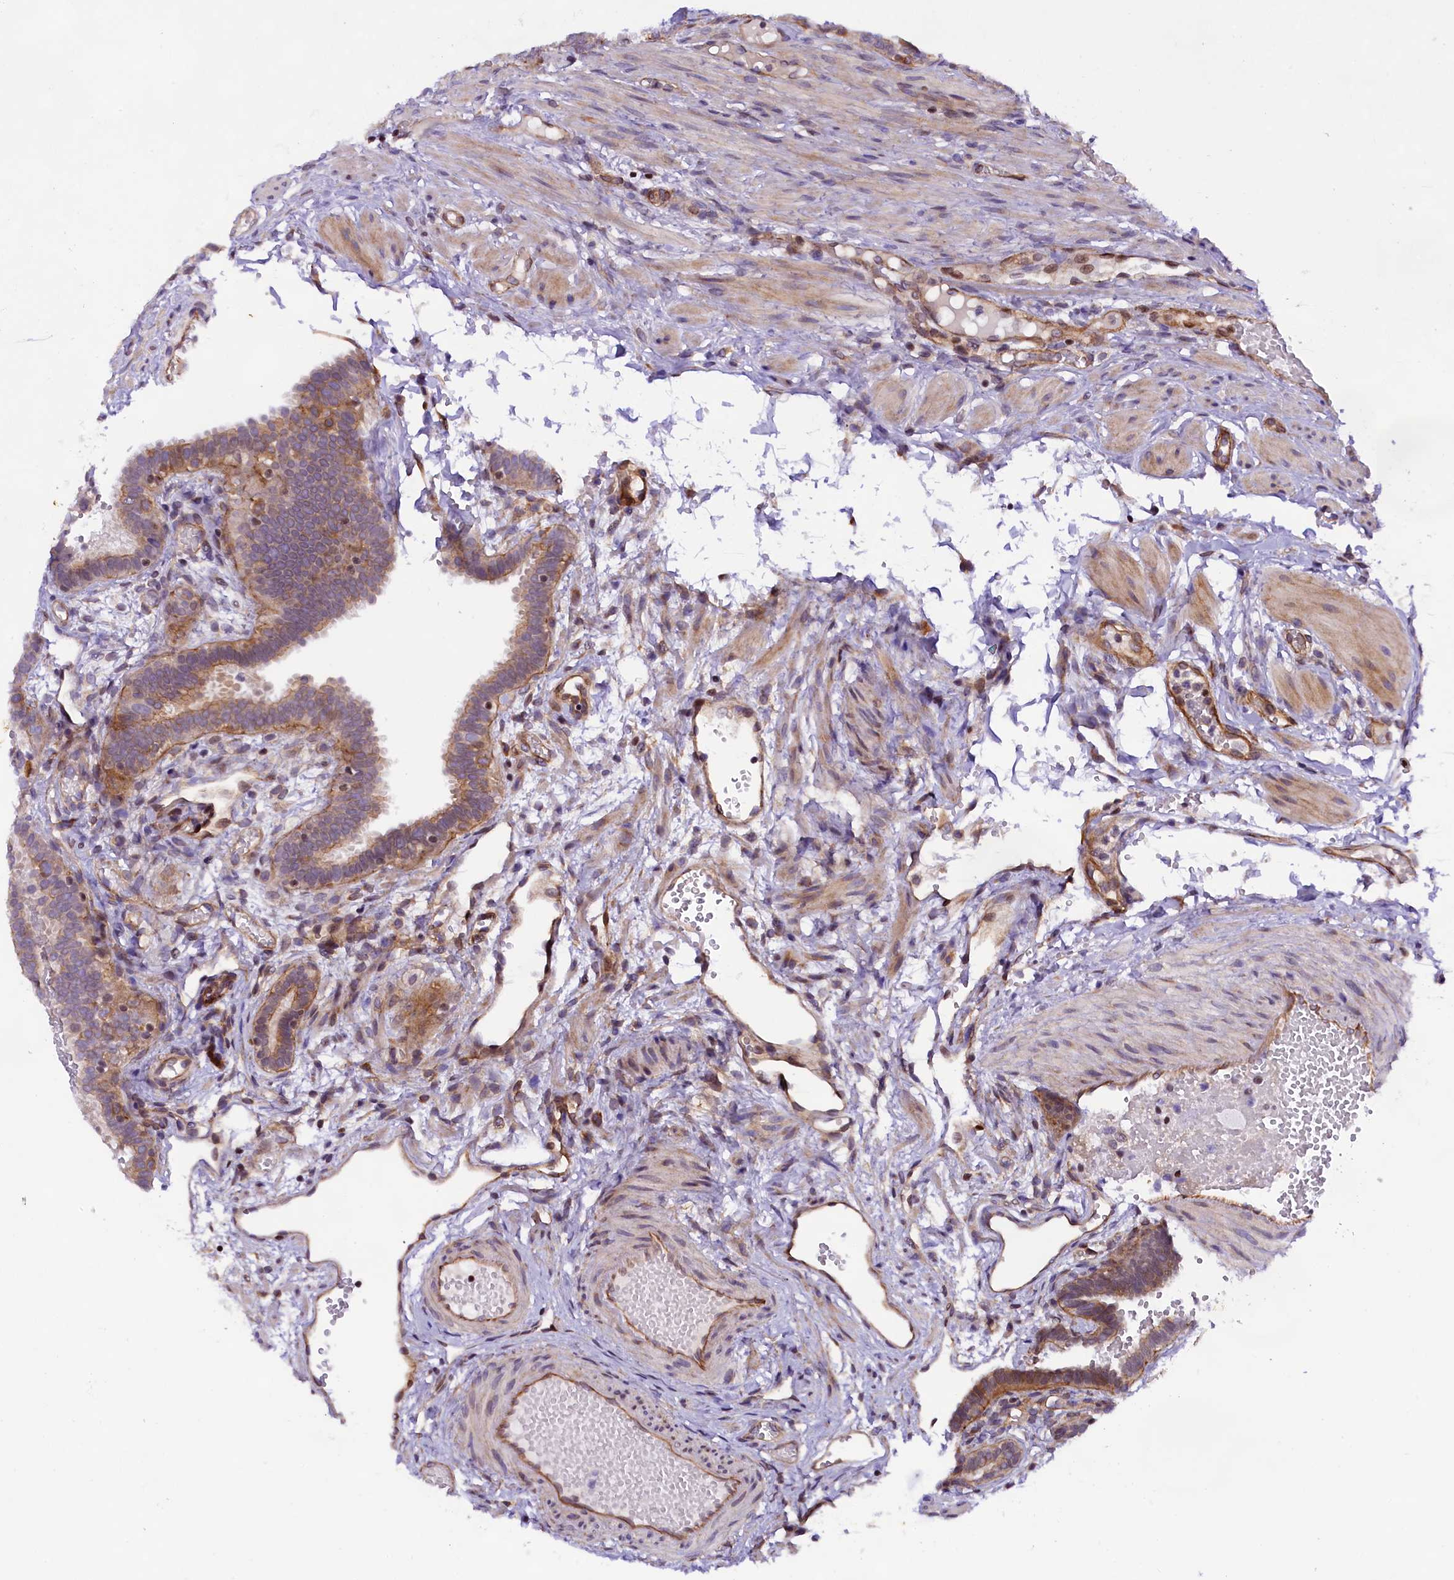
{"staining": {"intensity": "moderate", "quantity": "<25%", "location": "cytoplasmic/membranous"}, "tissue": "fallopian tube", "cell_type": "Glandular cells", "image_type": "normal", "snomed": [{"axis": "morphology", "description": "Normal tissue, NOS"}, {"axis": "topography", "description": "Fallopian tube"}], "caption": "Benign fallopian tube displays moderate cytoplasmic/membranous expression in approximately <25% of glandular cells, visualized by immunohistochemistry. (brown staining indicates protein expression, while blue staining denotes nuclei).", "gene": "SP4", "patient": {"sex": "female", "age": 37}}